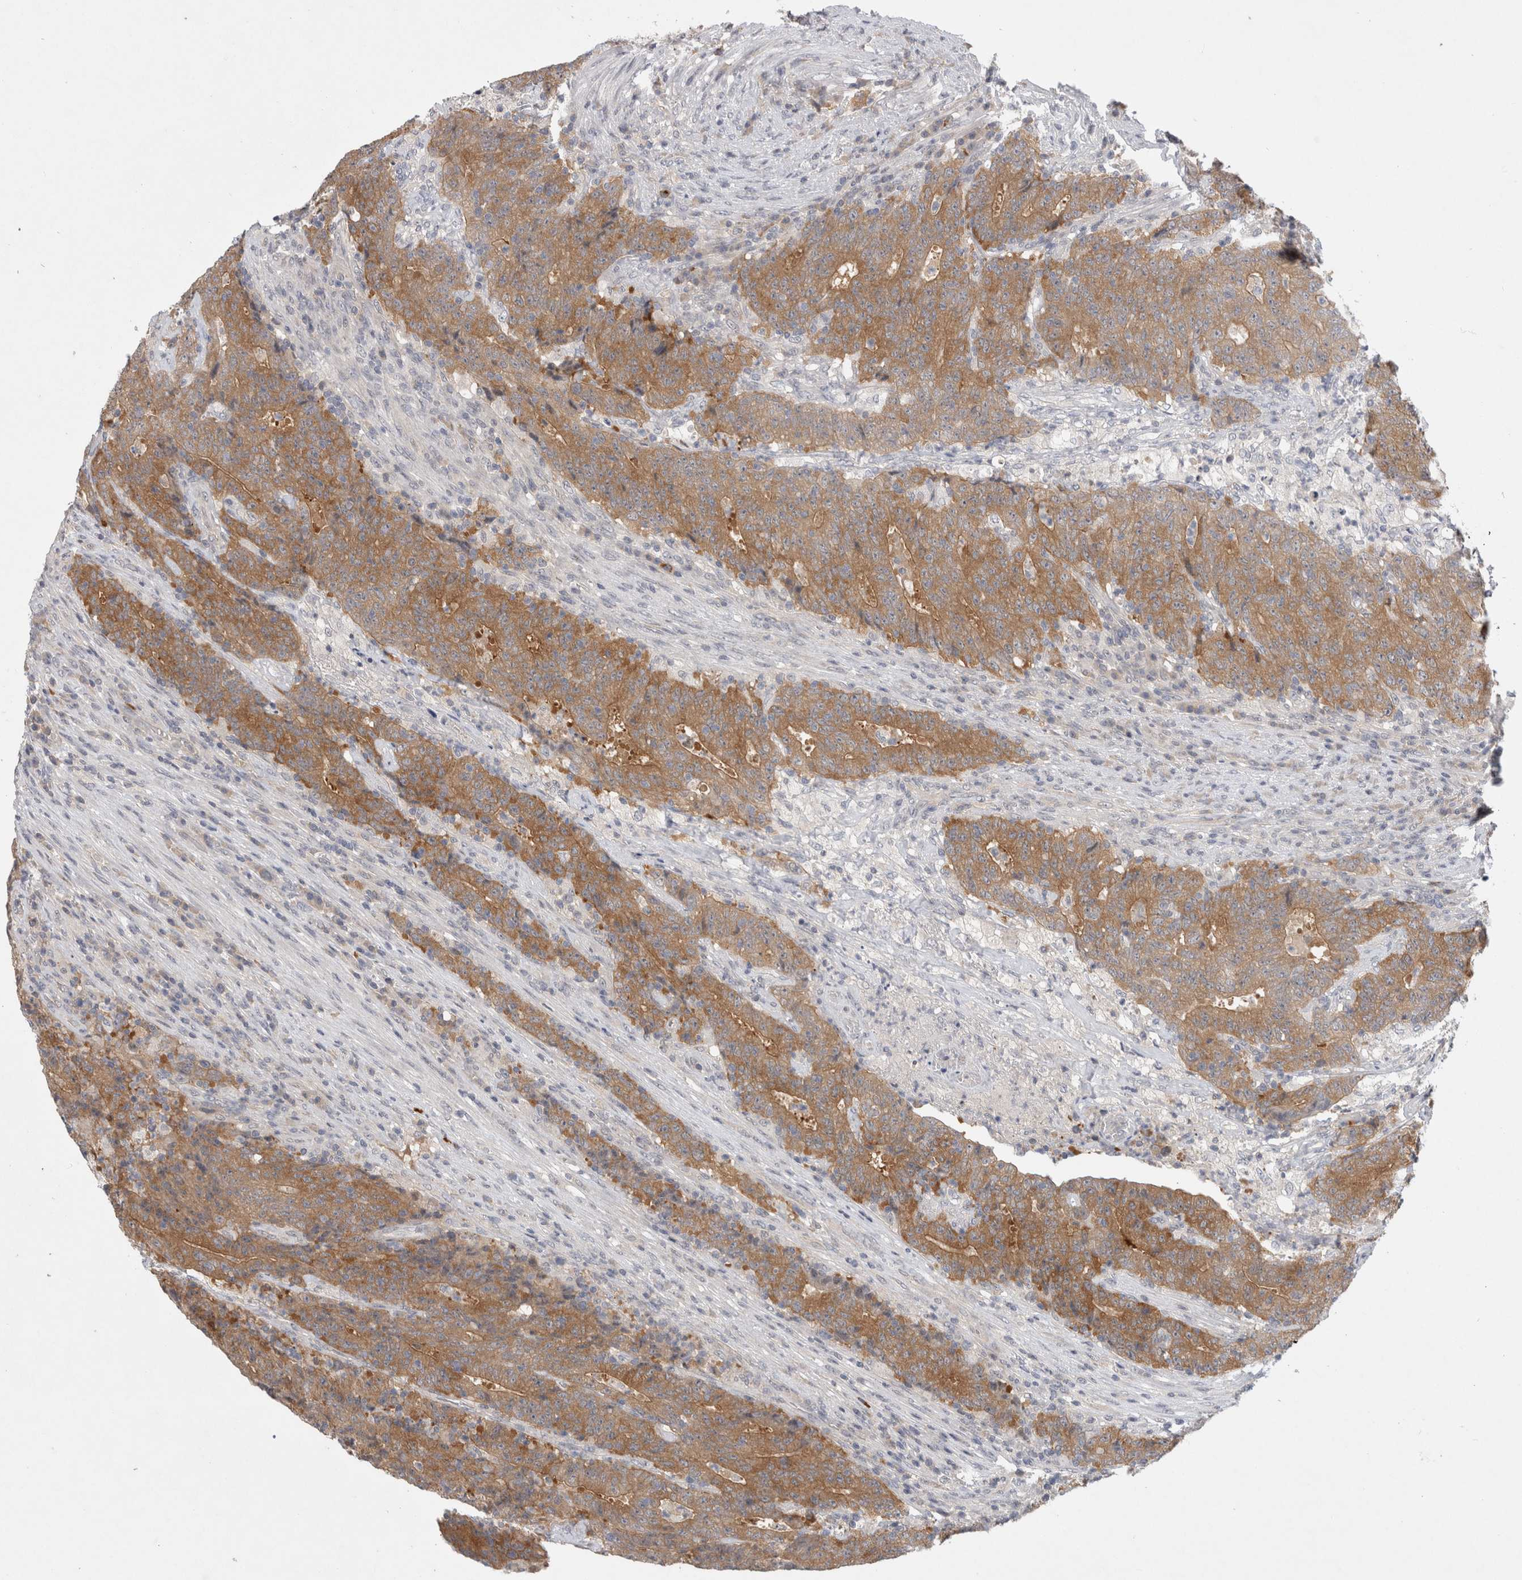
{"staining": {"intensity": "moderate", "quantity": ">75%", "location": "cytoplasmic/membranous"}, "tissue": "colorectal cancer", "cell_type": "Tumor cells", "image_type": "cancer", "snomed": [{"axis": "morphology", "description": "Normal tissue, NOS"}, {"axis": "morphology", "description": "Adenocarcinoma, NOS"}, {"axis": "topography", "description": "Colon"}], "caption": "DAB immunohistochemical staining of human colorectal cancer exhibits moderate cytoplasmic/membranous protein staining in approximately >75% of tumor cells.", "gene": "CERS3", "patient": {"sex": "female", "age": 75}}